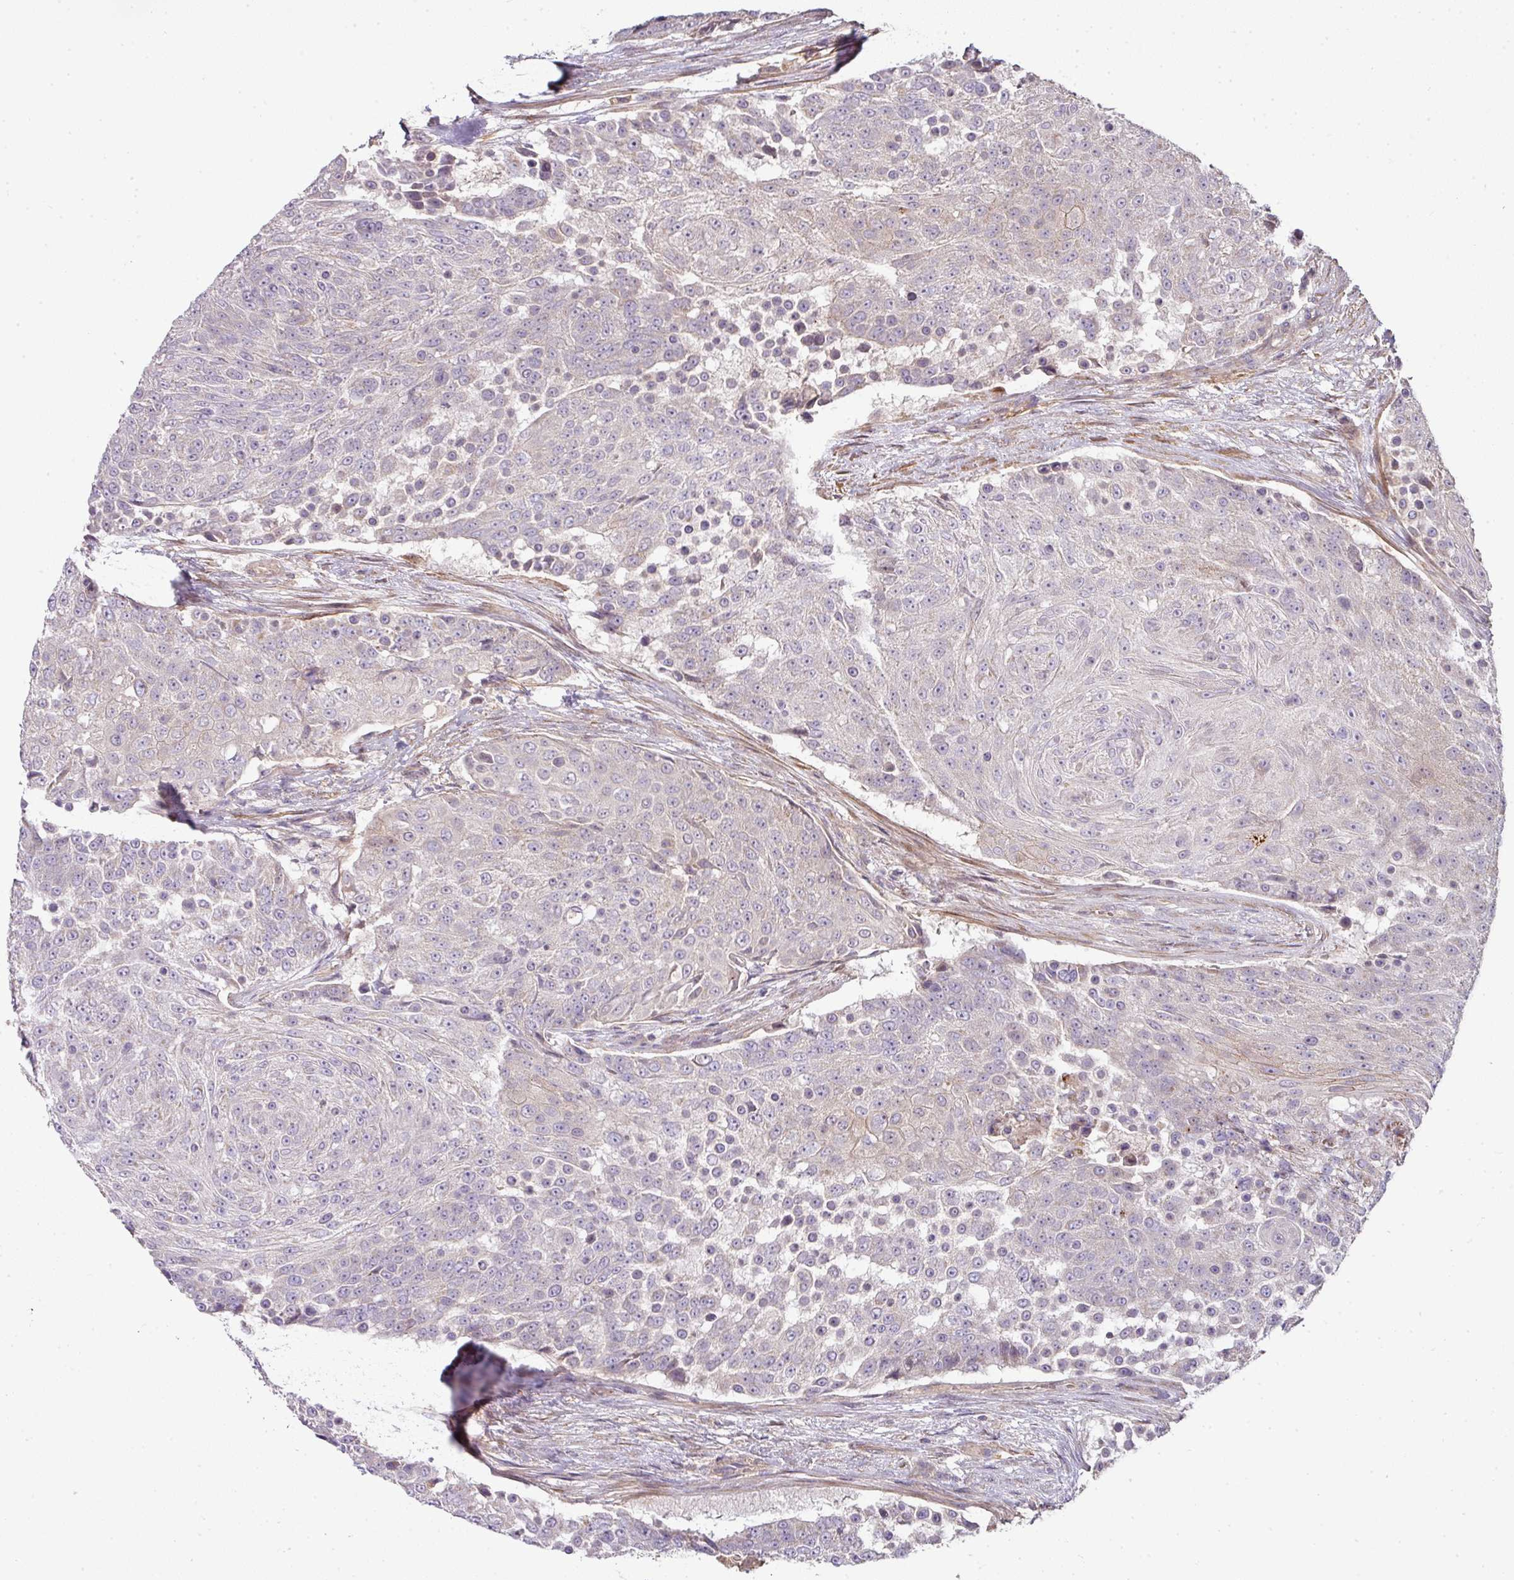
{"staining": {"intensity": "negative", "quantity": "none", "location": "none"}, "tissue": "urothelial cancer", "cell_type": "Tumor cells", "image_type": "cancer", "snomed": [{"axis": "morphology", "description": "Urothelial carcinoma, High grade"}, {"axis": "topography", "description": "Urinary bladder"}], "caption": "Immunohistochemistry of human urothelial cancer reveals no positivity in tumor cells.", "gene": "STK35", "patient": {"sex": "female", "age": 63}}